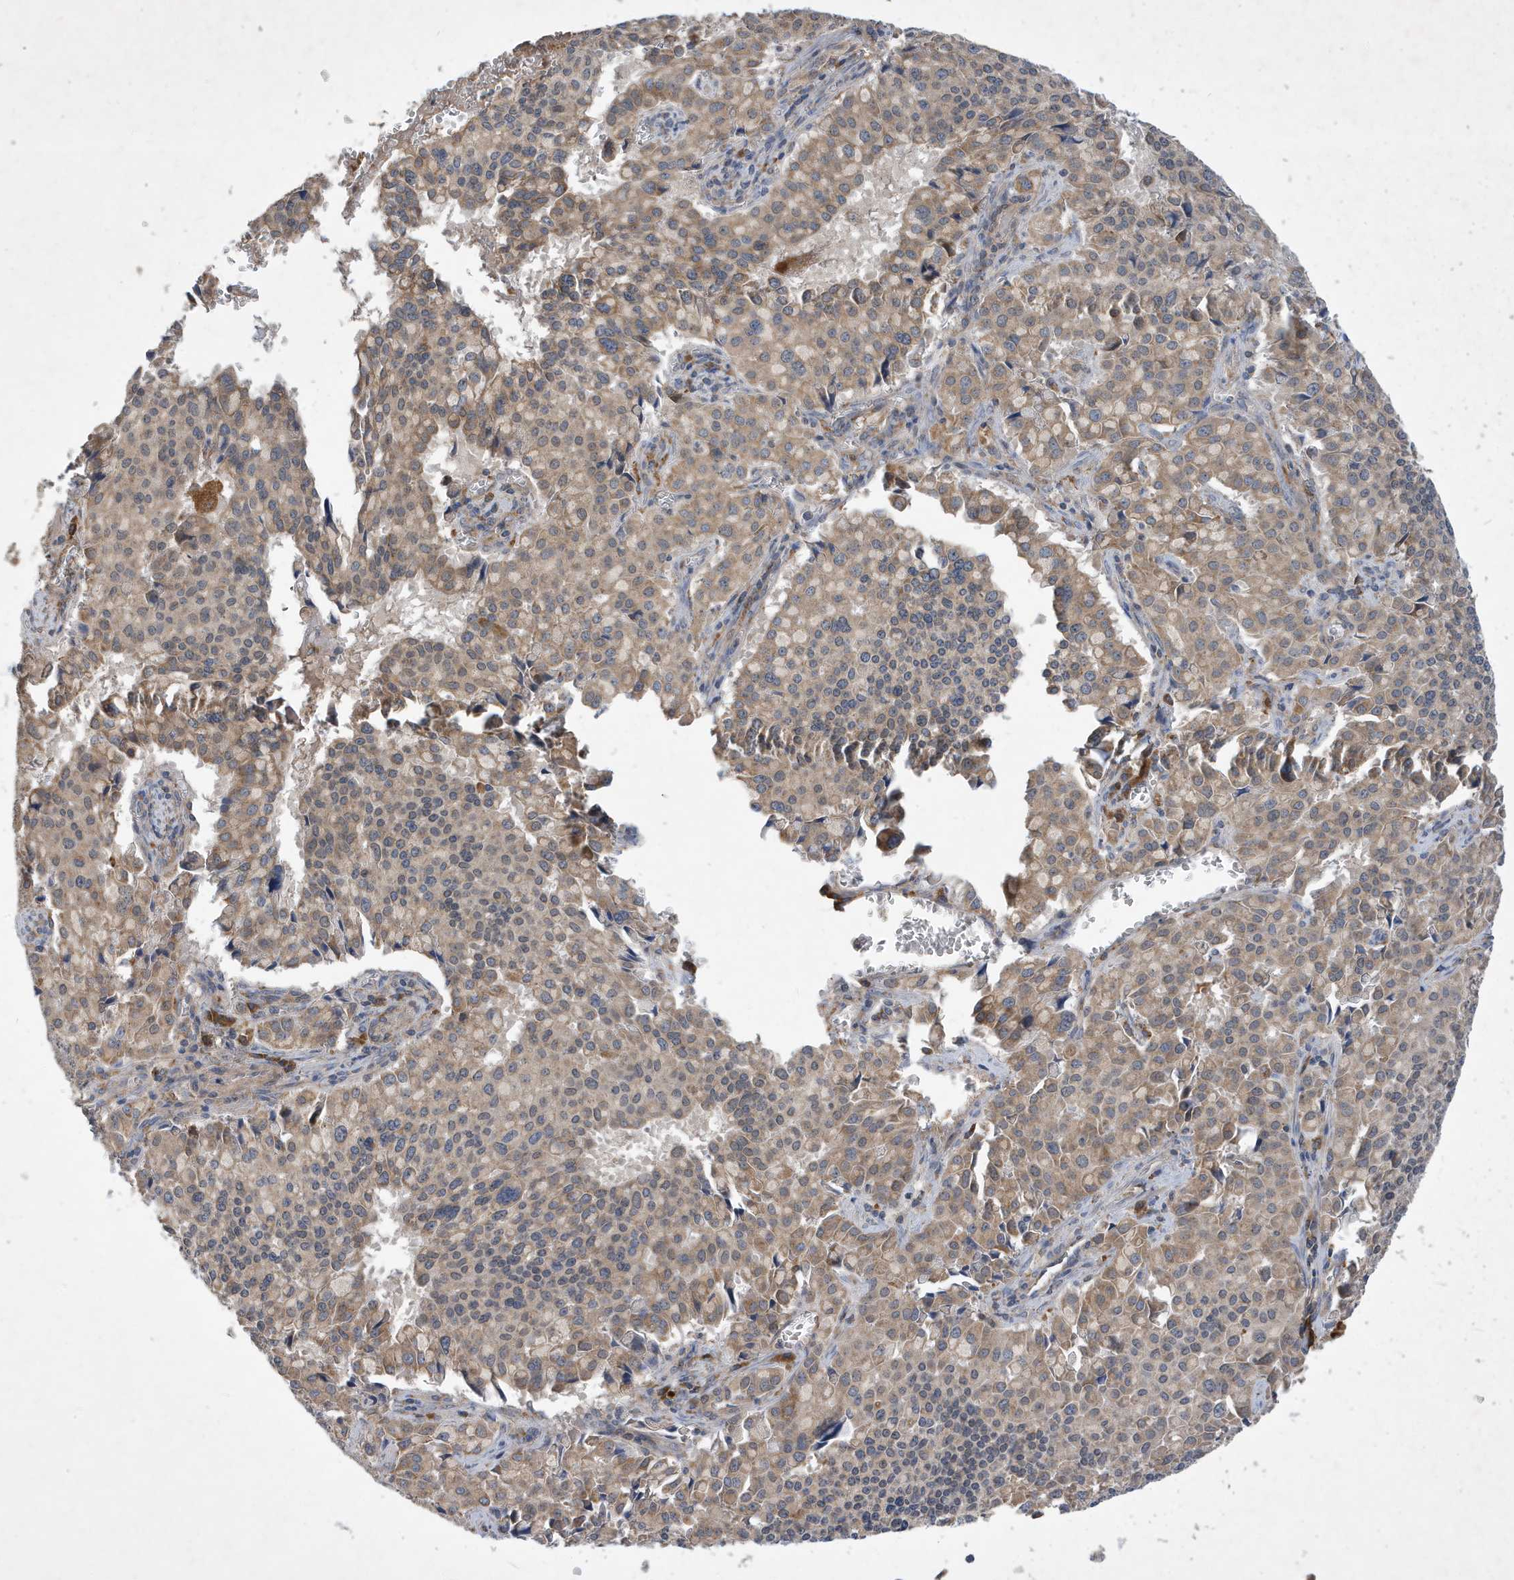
{"staining": {"intensity": "moderate", "quantity": ">75%", "location": "cytoplasmic/membranous"}, "tissue": "pancreatic cancer", "cell_type": "Tumor cells", "image_type": "cancer", "snomed": [{"axis": "morphology", "description": "Adenocarcinoma, NOS"}, {"axis": "topography", "description": "Pancreas"}], "caption": "This photomicrograph exhibits immunohistochemistry staining of human pancreatic adenocarcinoma, with medium moderate cytoplasmic/membranous staining in approximately >75% of tumor cells.", "gene": "STK19", "patient": {"sex": "male", "age": 65}}